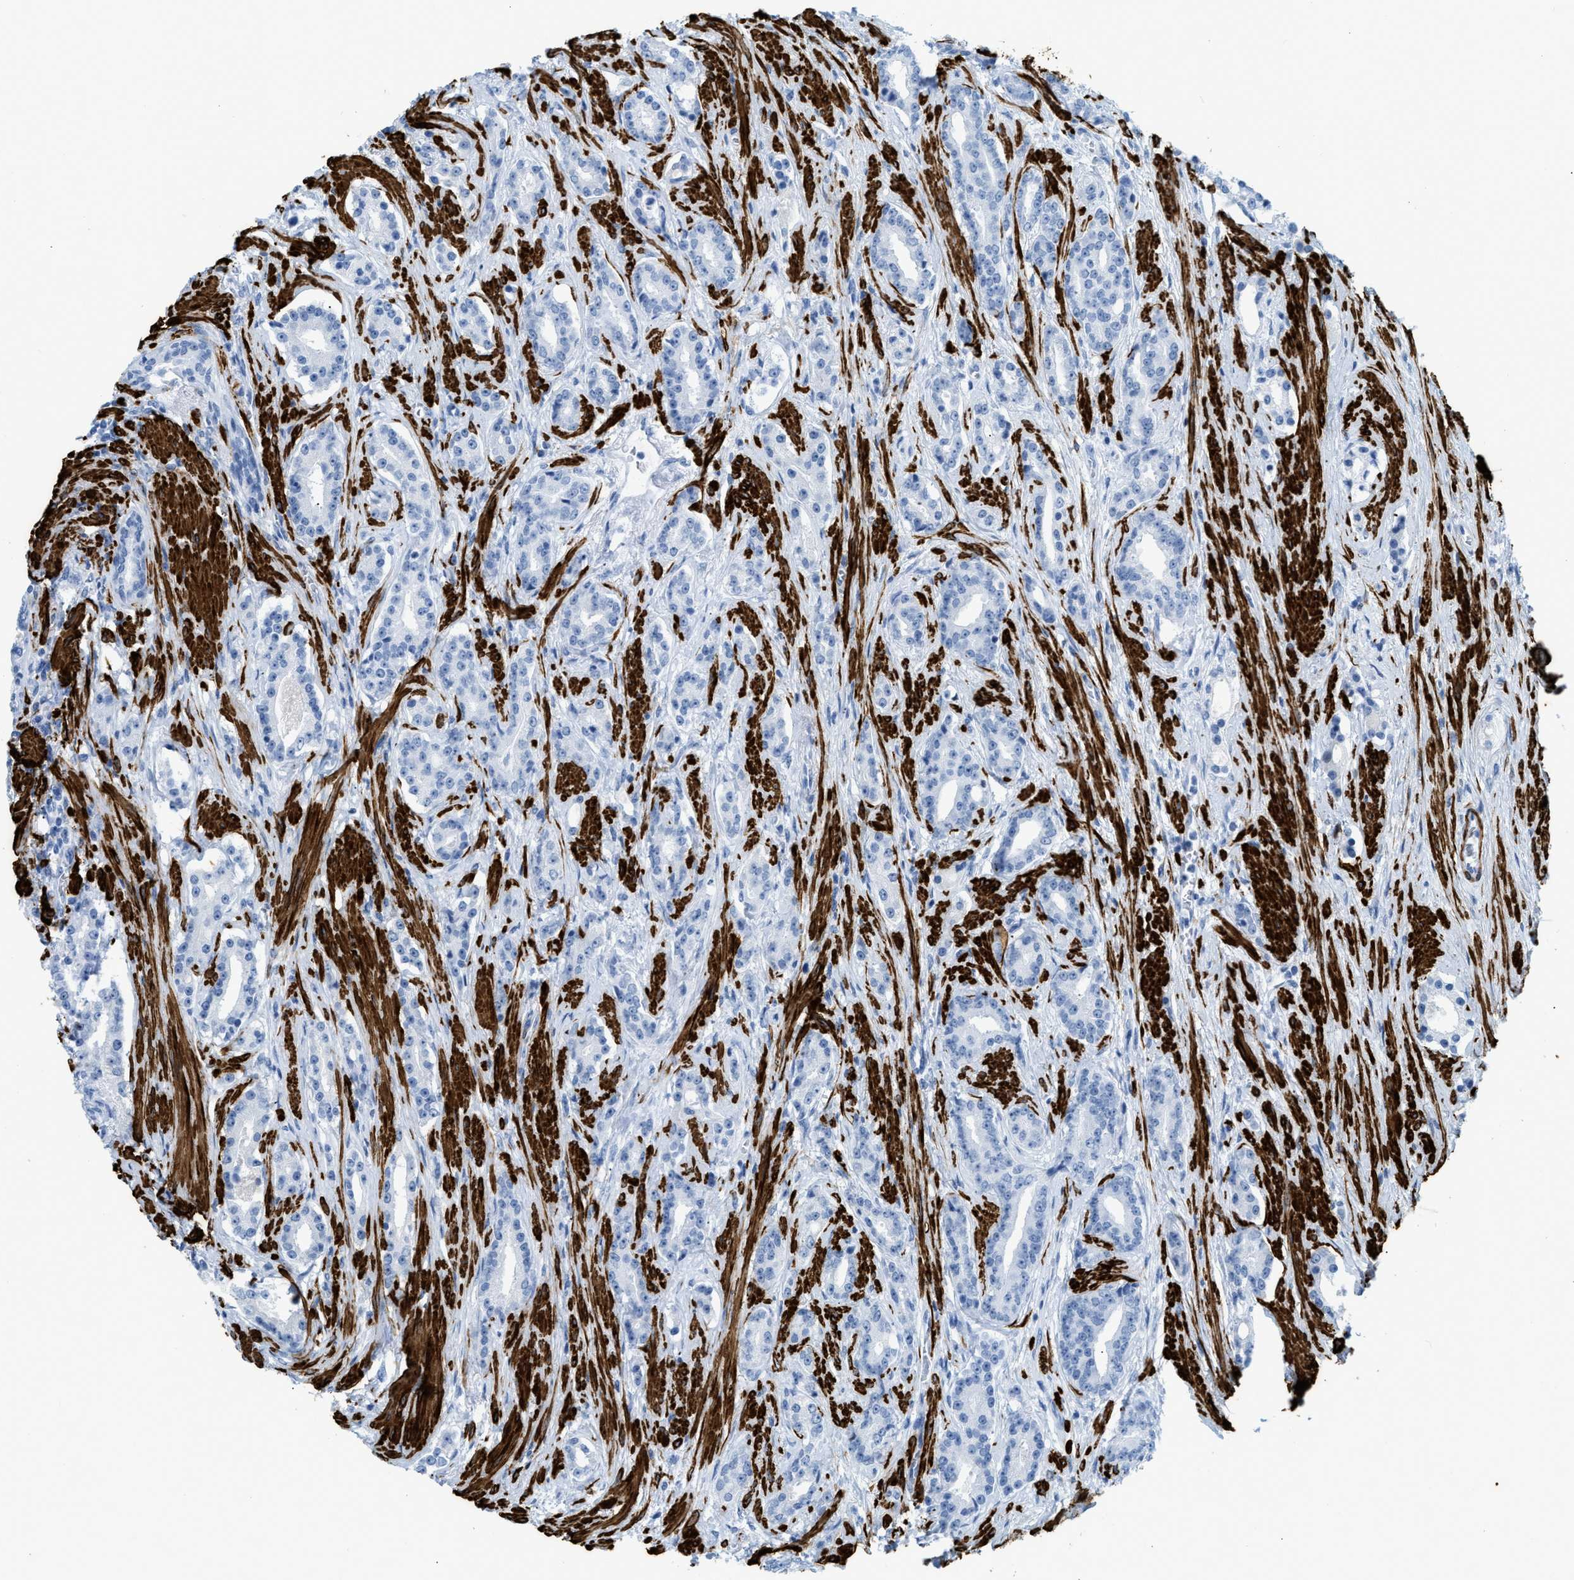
{"staining": {"intensity": "negative", "quantity": "none", "location": "none"}, "tissue": "prostate cancer", "cell_type": "Tumor cells", "image_type": "cancer", "snomed": [{"axis": "morphology", "description": "Adenocarcinoma, High grade"}, {"axis": "topography", "description": "Prostate"}], "caption": "This image is of prostate cancer (adenocarcinoma (high-grade)) stained with immunohistochemistry to label a protein in brown with the nuclei are counter-stained blue. There is no expression in tumor cells.", "gene": "DES", "patient": {"sex": "male", "age": 71}}